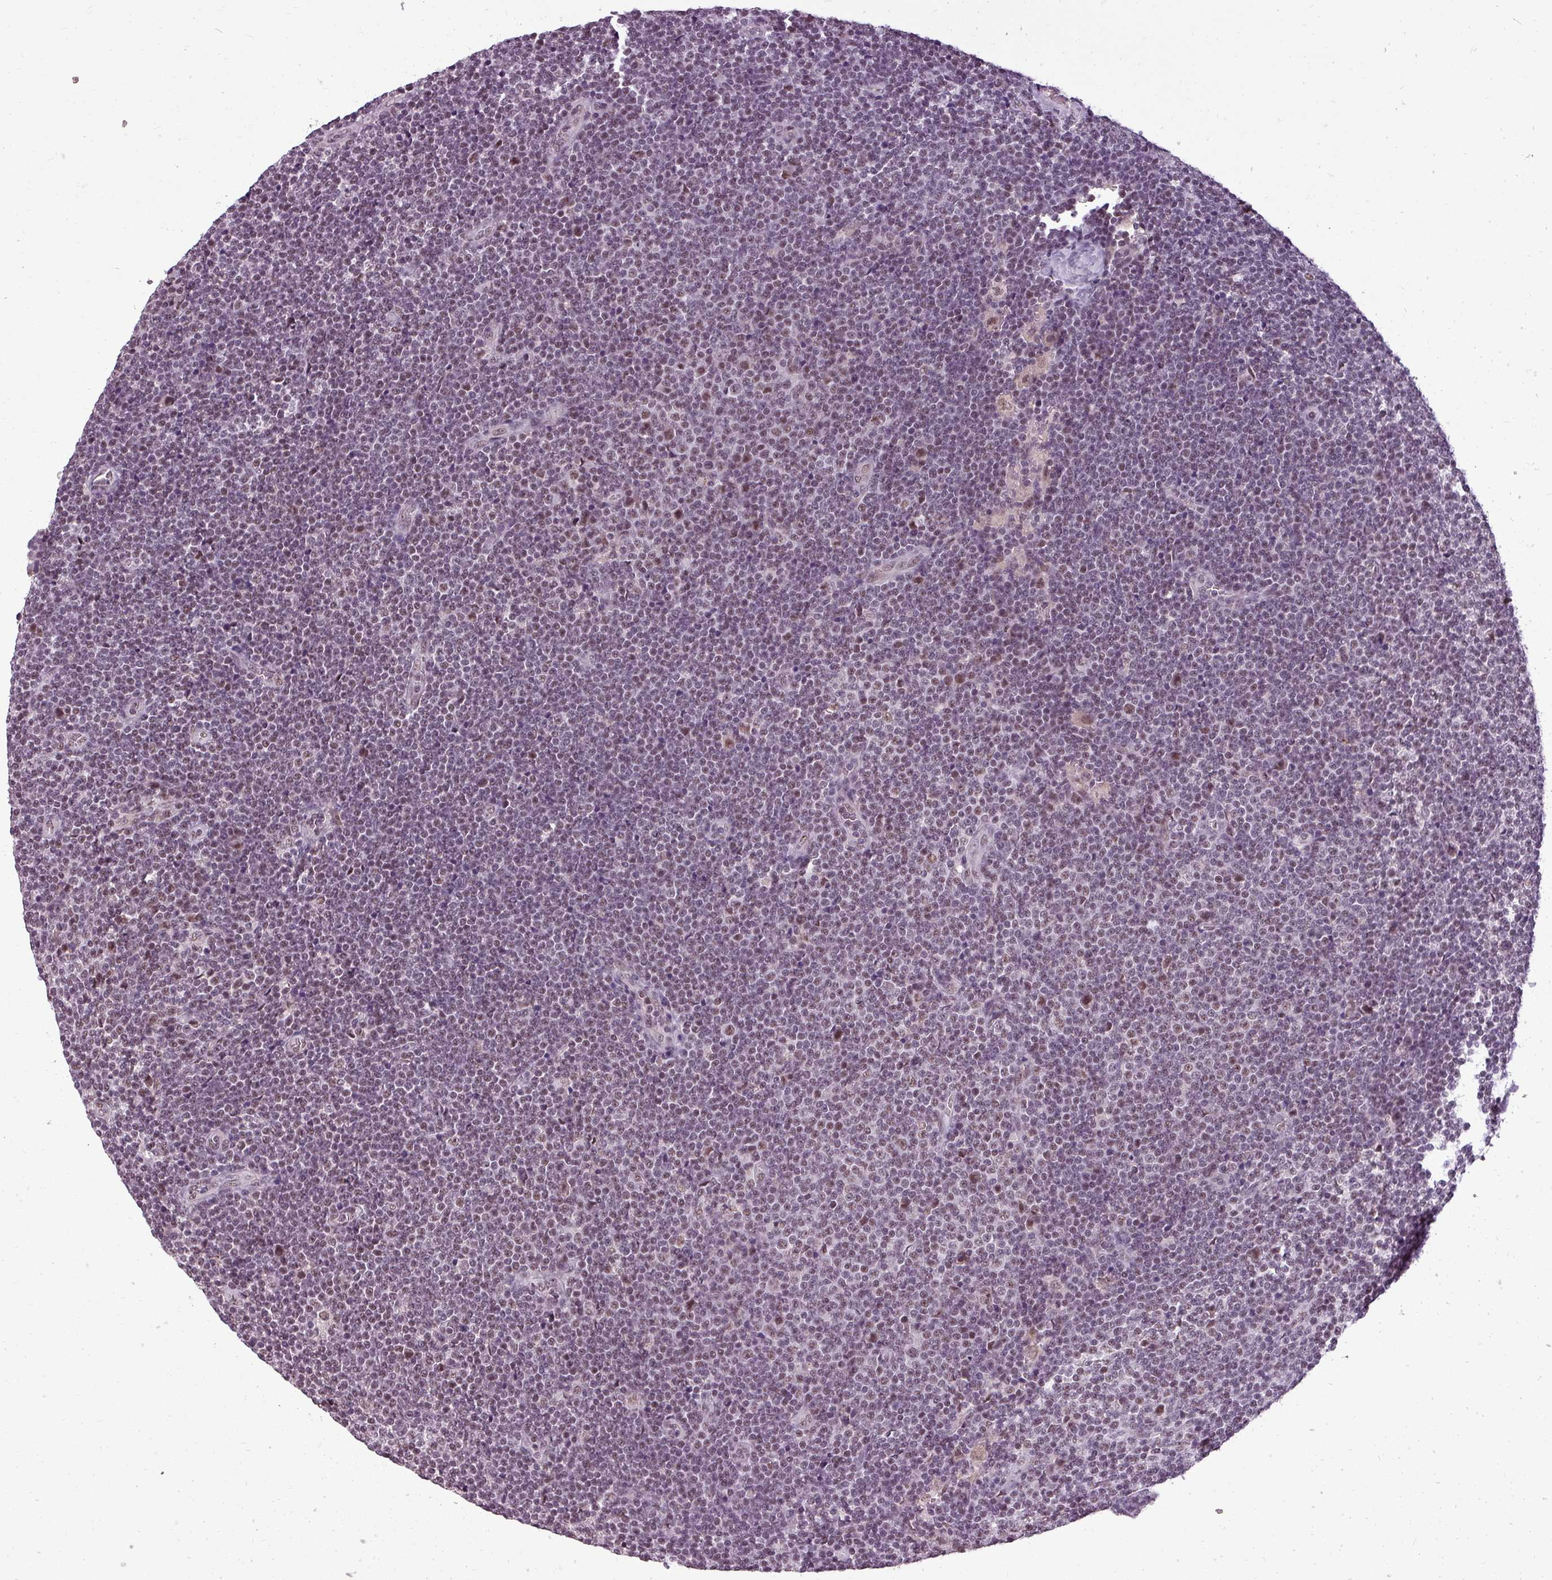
{"staining": {"intensity": "moderate", "quantity": "25%-75%", "location": "nuclear"}, "tissue": "lymphoma", "cell_type": "Tumor cells", "image_type": "cancer", "snomed": [{"axis": "morphology", "description": "Malignant lymphoma, non-Hodgkin's type, Low grade"}, {"axis": "topography", "description": "Lymph node"}], "caption": "Immunohistochemistry staining of low-grade malignant lymphoma, non-Hodgkin's type, which shows medium levels of moderate nuclear staining in approximately 25%-75% of tumor cells indicating moderate nuclear protein staining. The staining was performed using DAB (3,3'-diaminobenzidine) (brown) for protein detection and nuclei were counterstained in hematoxylin (blue).", "gene": "BCAS3", "patient": {"sex": "male", "age": 48}}